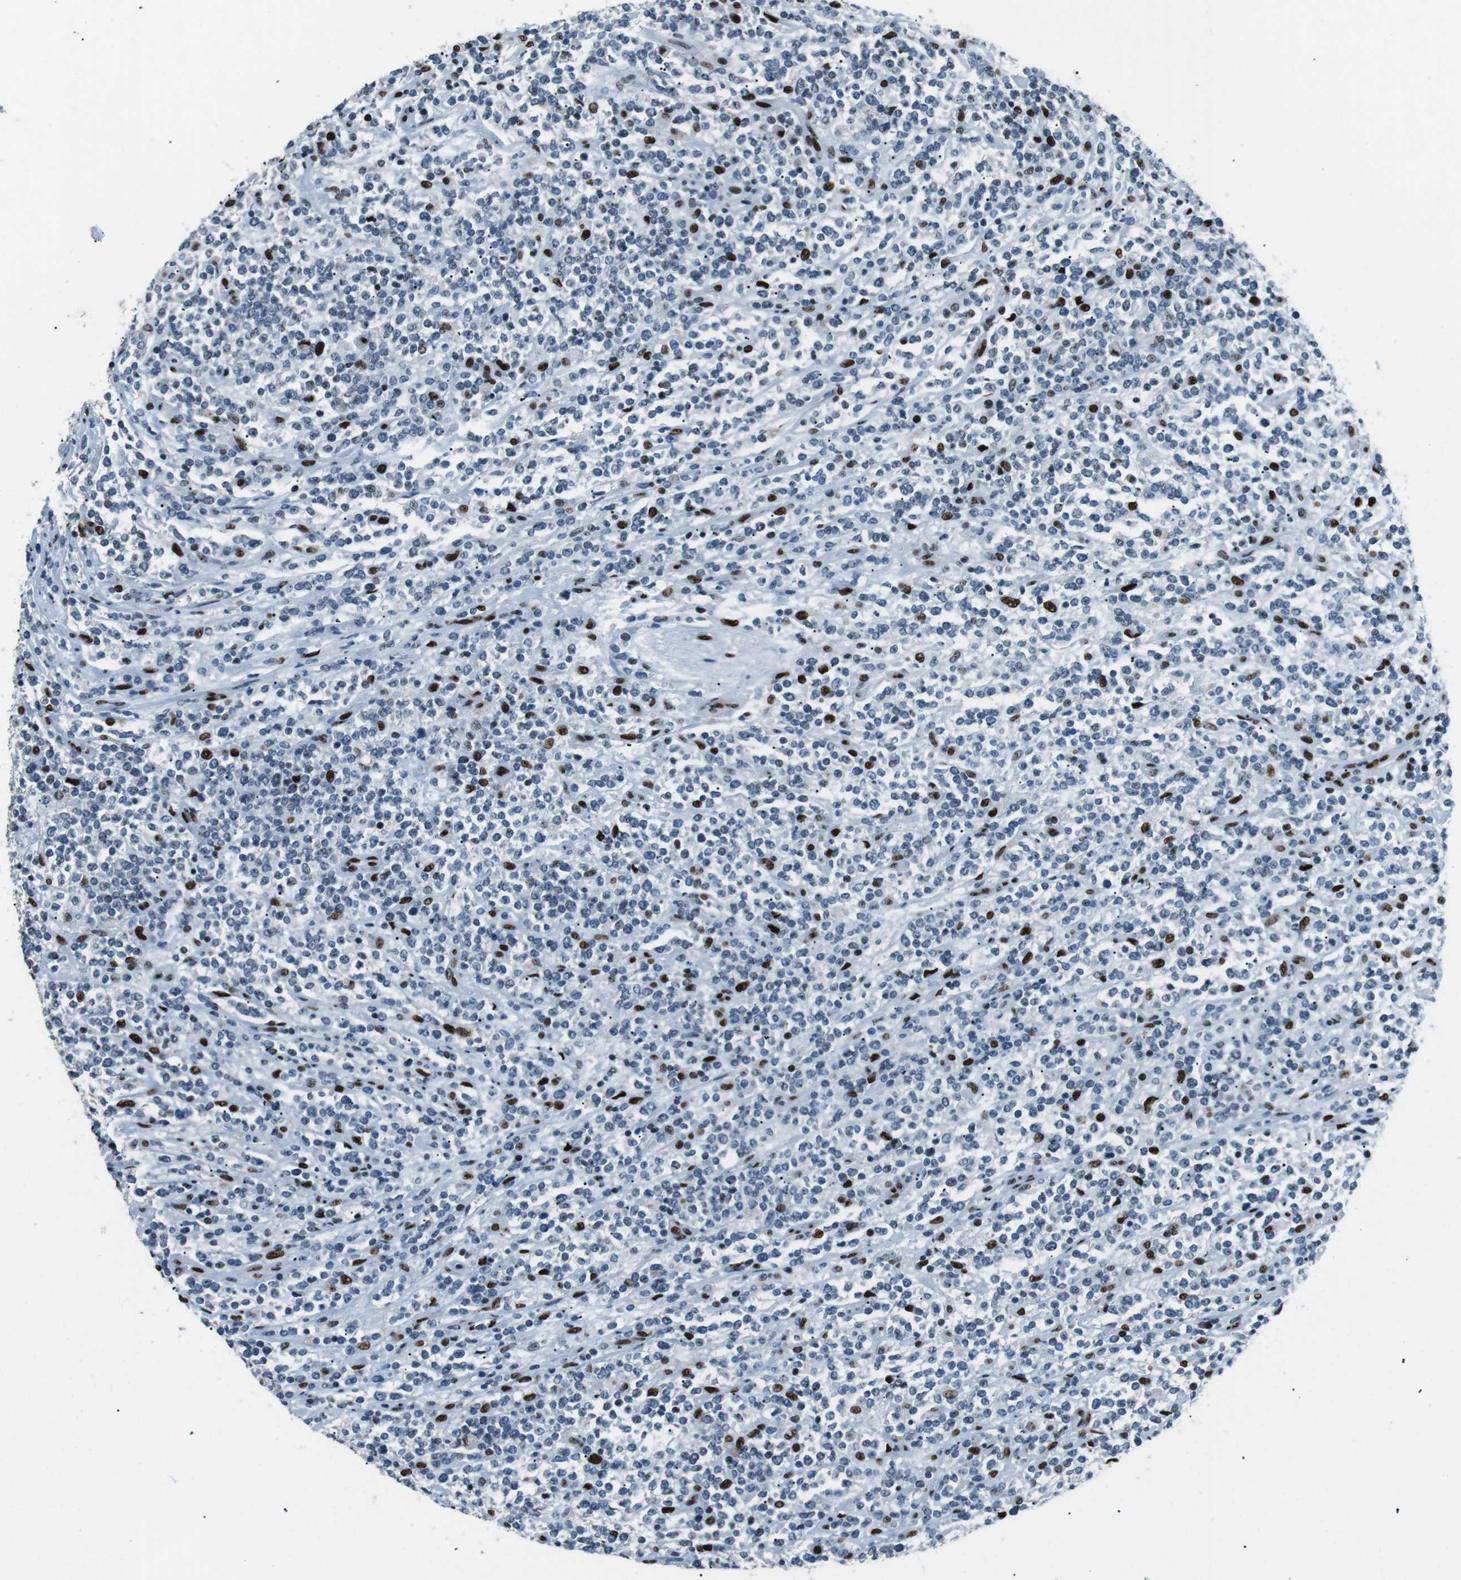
{"staining": {"intensity": "strong", "quantity": "<25%", "location": "nuclear"}, "tissue": "lymphoma", "cell_type": "Tumor cells", "image_type": "cancer", "snomed": [{"axis": "morphology", "description": "Malignant lymphoma, non-Hodgkin's type, High grade"}, {"axis": "topography", "description": "Soft tissue"}], "caption": "The image shows a brown stain indicating the presence of a protein in the nuclear of tumor cells in malignant lymphoma, non-Hodgkin's type (high-grade).", "gene": "PML", "patient": {"sex": "male", "age": 18}}